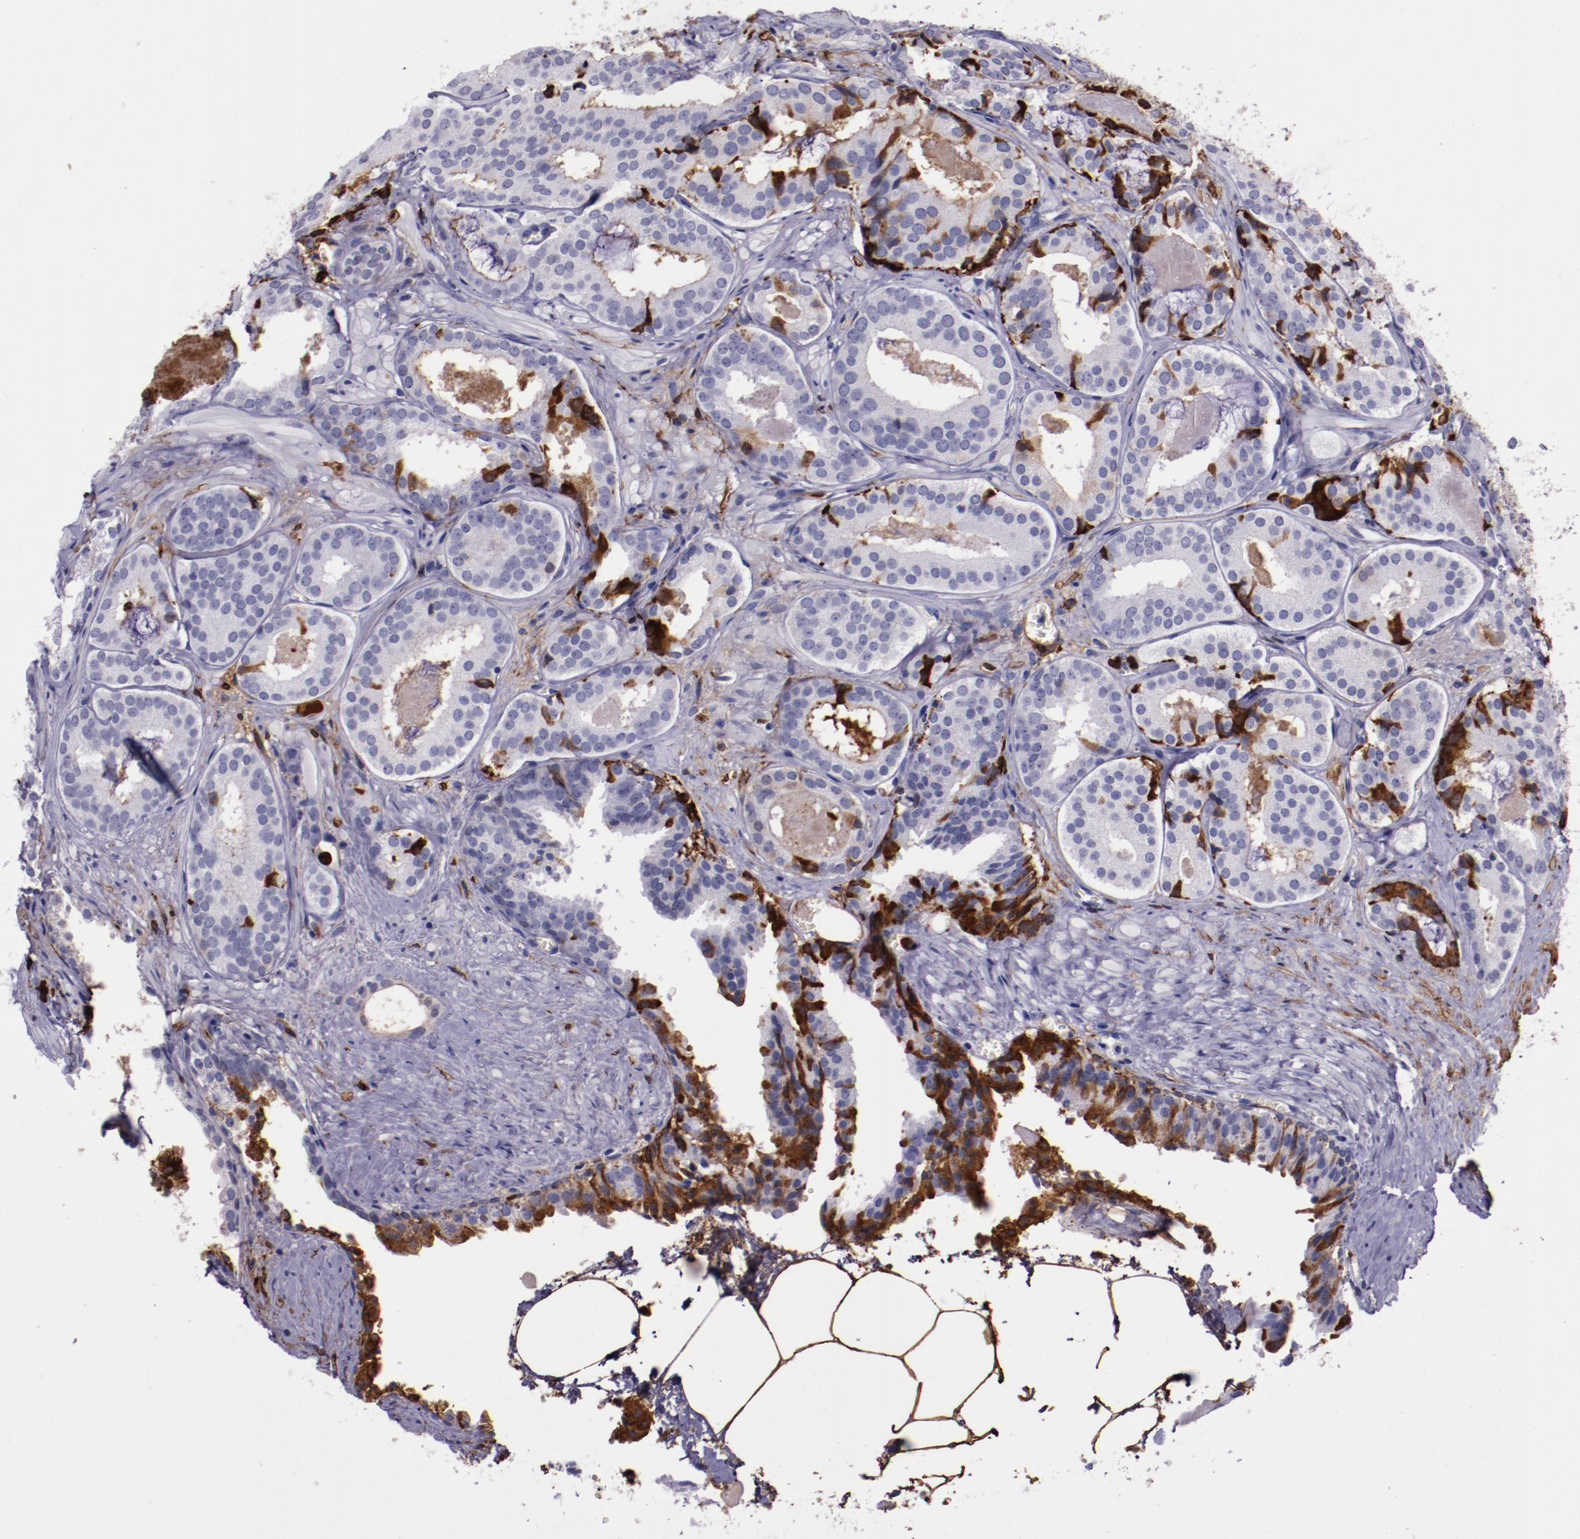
{"staining": {"intensity": "strong", "quantity": "<25%", "location": "cytoplasmic/membranous"}, "tissue": "prostate cancer", "cell_type": "Tumor cells", "image_type": "cancer", "snomed": [{"axis": "morphology", "description": "Adenocarcinoma, Medium grade"}, {"axis": "topography", "description": "Prostate"}], "caption": "Protein expression analysis of human prostate adenocarcinoma (medium-grade) reveals strong cytoplasmic/membranous expression in about <25% of tumor cells.", "gene": "APOH", "patient": {"sex": "male", "age": 64}}